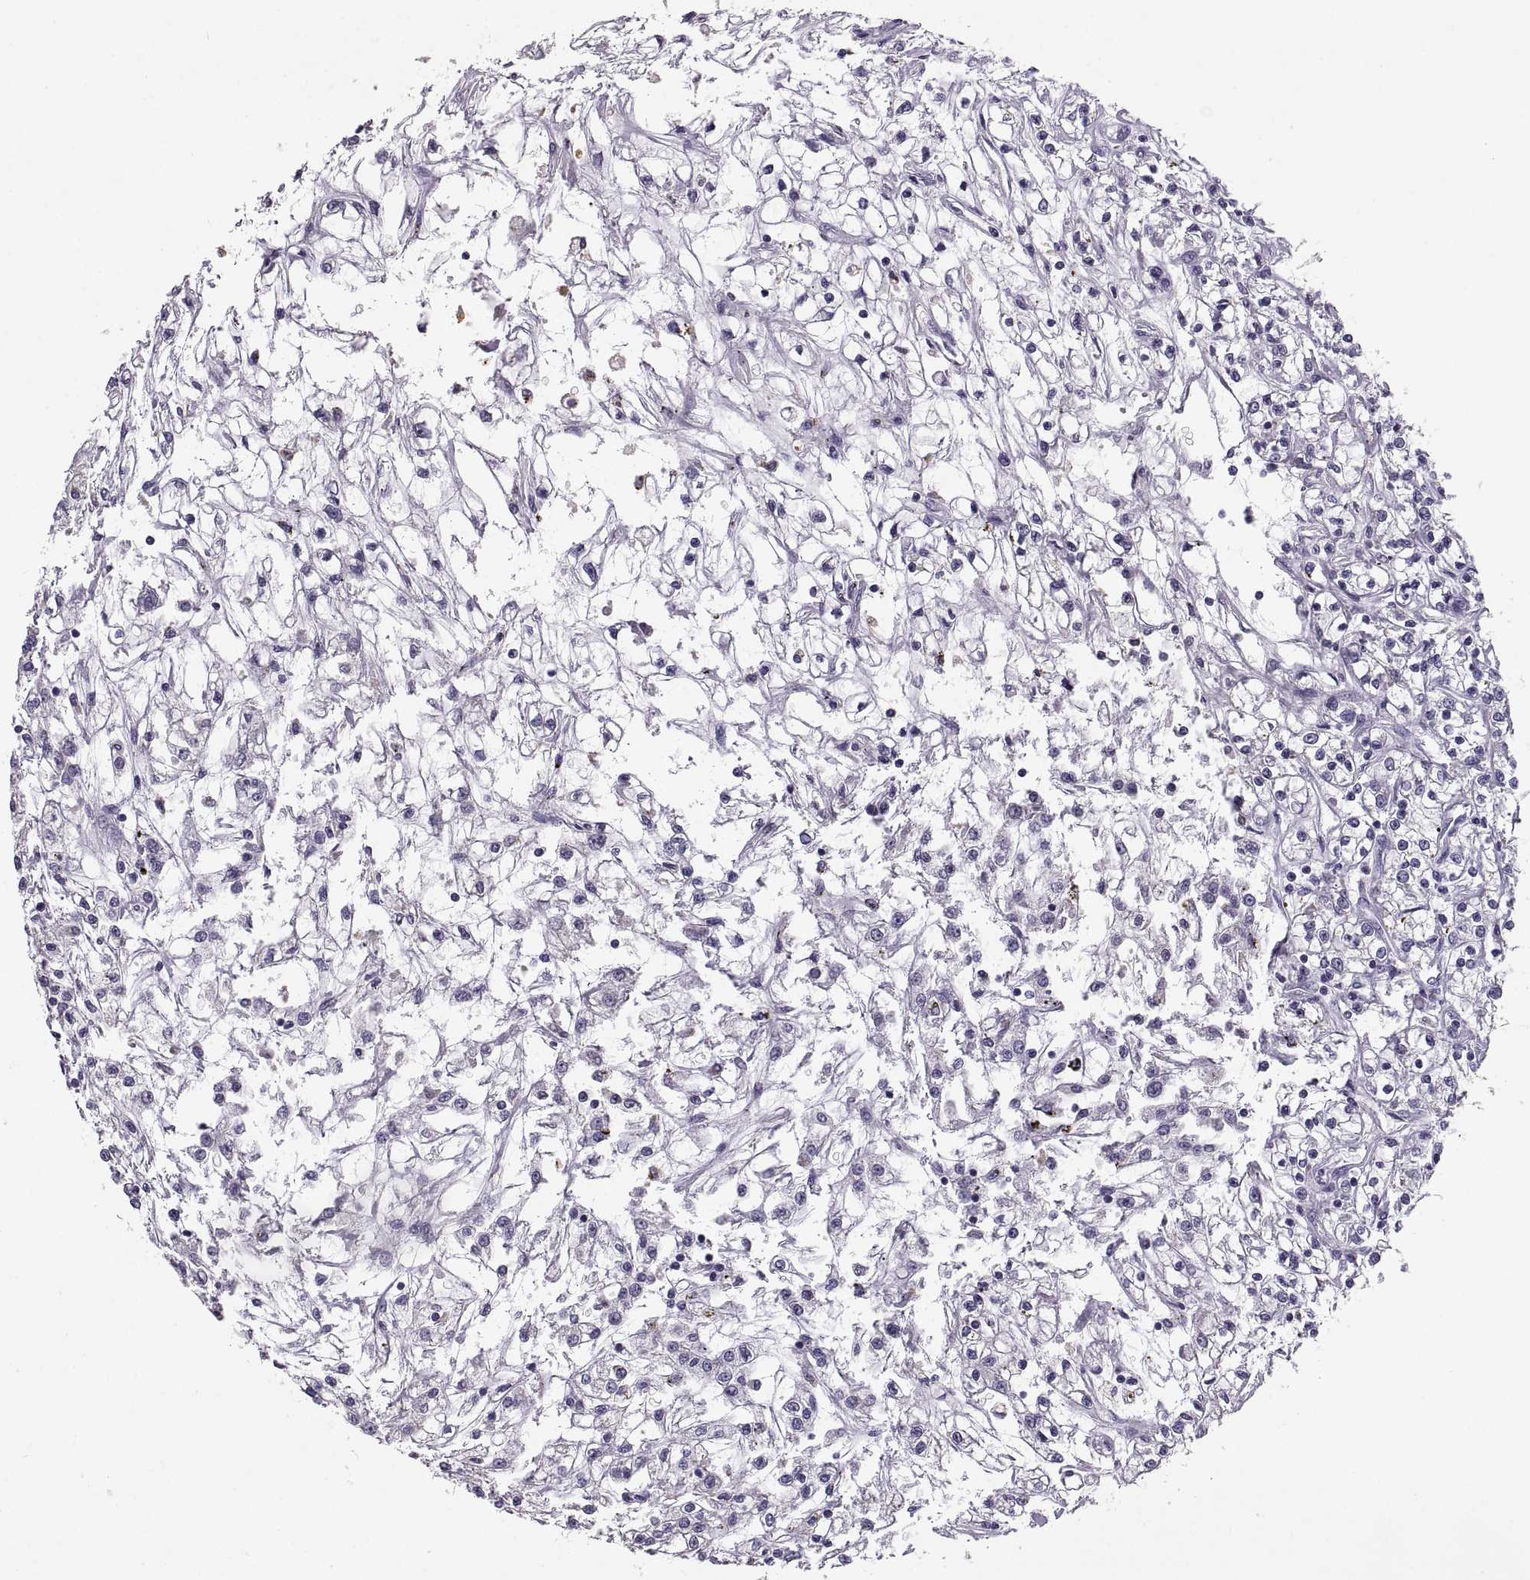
{"staining": {"intensity": "negative", "quantity": "none", "location": "none"}, "tissue": "renal cancer", "cell_type": "Tumor cells", "image_type": "cancer", "snomed": [{"axis": "morphology", "description": "Adenocarcinoma, NOS"}, {"axis": "topography", "description": "Kidney"}], "caption": "This is a image of immunohistochemistry (IHC) staining of renal adenocarcinoma, which shows no expression in tumor cells.", "gene": "MAGEB18", "patient": {"sex": "female", "age": 59}}